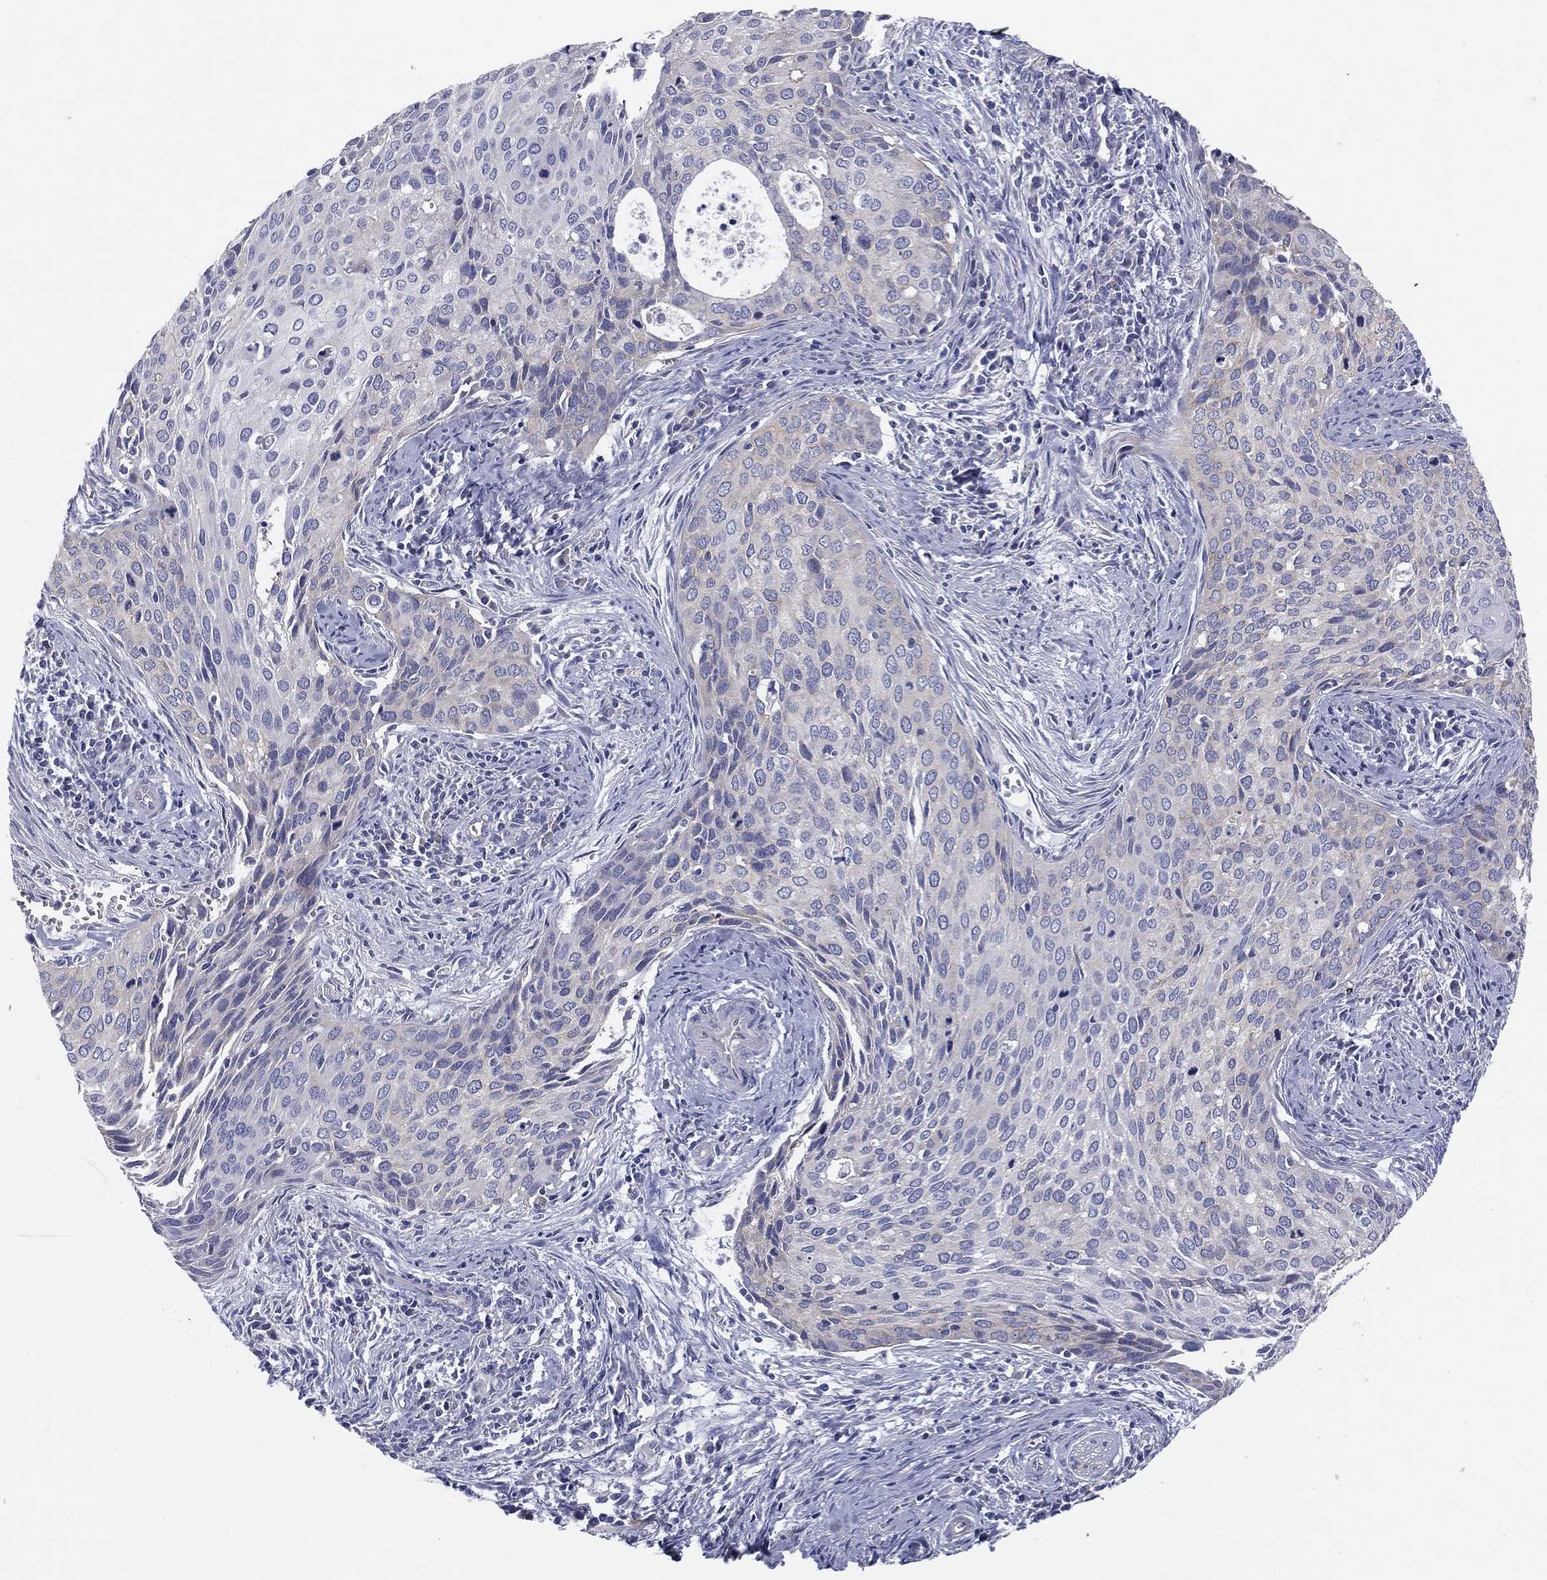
{"staining": {"intensity": "weak", "quantity": "<25%", "location": "cytoplasmic/membranous"}, "tissue": "cervical cancer", "cell_type": "Tumor cells", "image_type": "cancer", "snomed": [{"axis": "morphology", "description": "Squamous cell carcinoma, NOS"}, {"axis": "topography", "description": "Cervix"}], "caption": "IHC of cervical squamous cell carcinoma reveals no expression in tumor cells.", "gene": "SEPTIN3", "patient": {"sex": "female", "age": 29}}